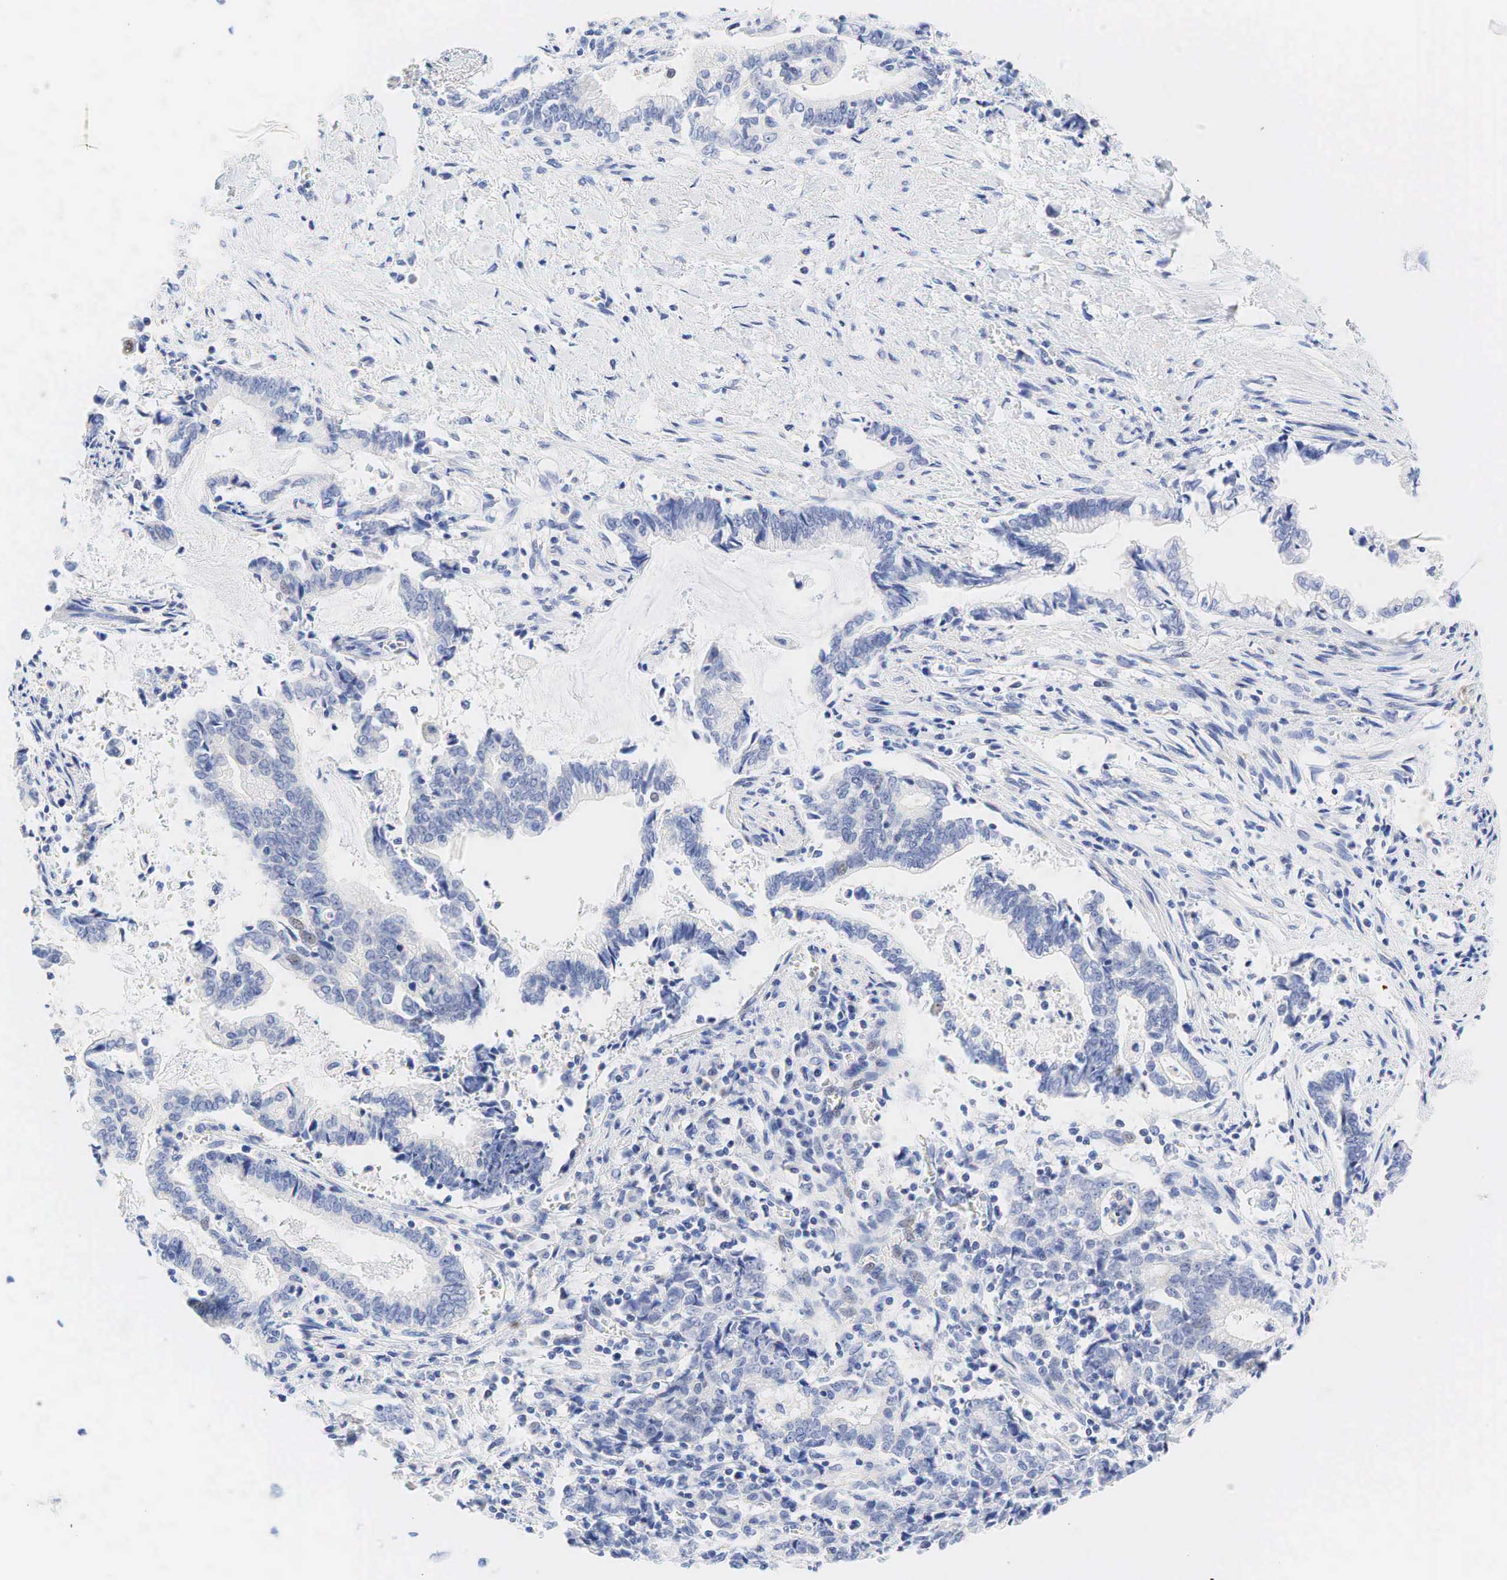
{"staining": {"intensity": "negative", "quantity": "none", "location": "none"}, "tissue": "liver cancer", "cell_type": "Tumor cells", "image_type": "cancer", "snomed": [{"axis": "morphology", "description": "Cholangiocarcinoma"}, {"axis": "topography", "description": "Liver"}], "caption": "Histopathology image shows no protein expression in tumor cells of liver cancer (cholangiocarcinoma) tissue.", "gene": "AR", "patient": {"sex": "male", "age": 57}}